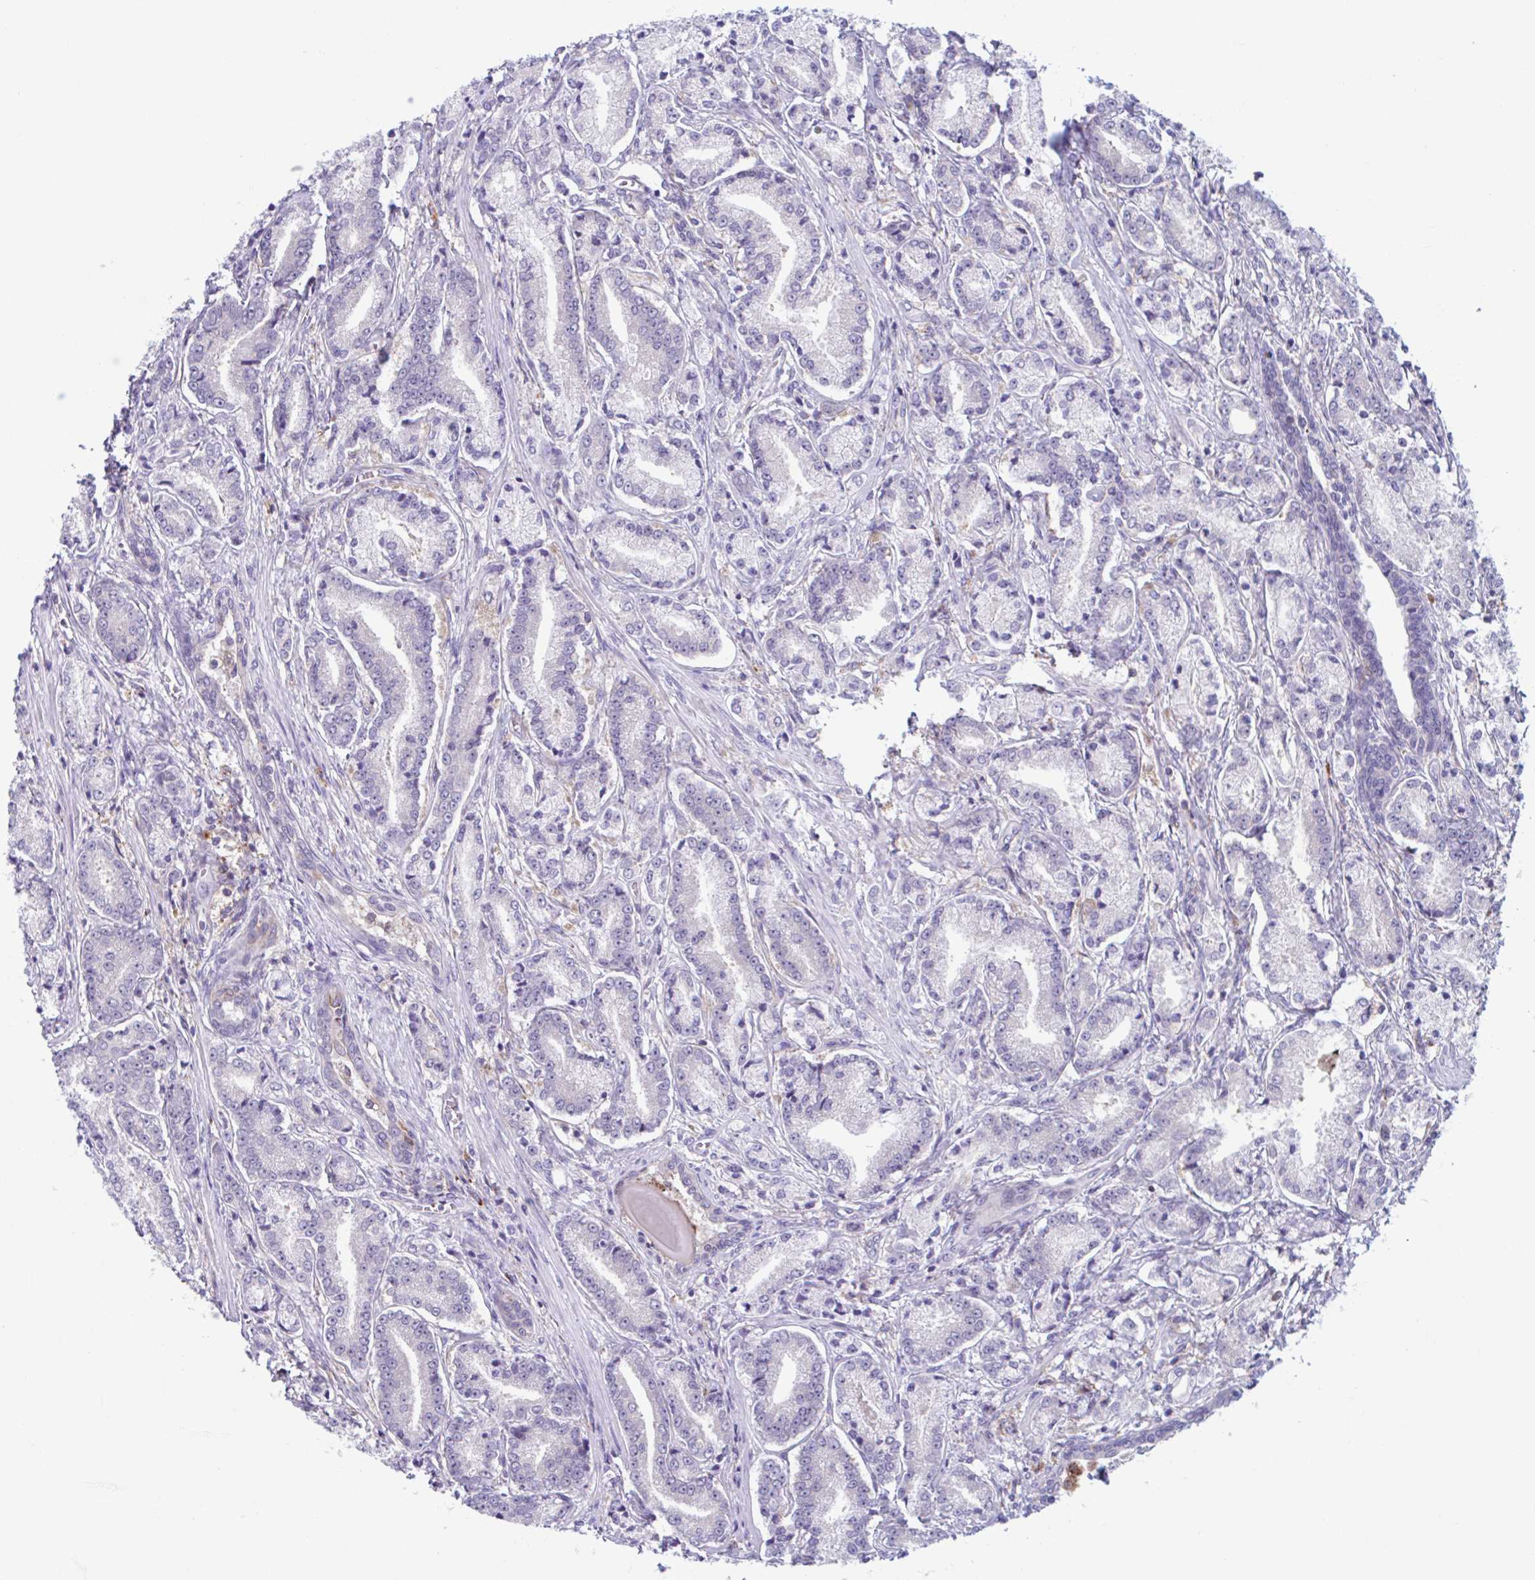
{"staining": {"intensity": "negative", "quantity": "none", "location": "none"}, "tissue": "prostate cancer", "cell_type": "Tumor cells", "image_type": "cancer", "snomed": [{"axis": "morphology", "description": "Adenocarcinoma, High grade"}, {"axis": "topography", "description": "Prostate and seminal vesicle, NOS"}], "caption": "Histopathology image shows no significant protein positivity in tumor cells of prostate adenocarcinoma (high-grade). The staining is performed using DAB (3,3'-diaminobenzidine) brown chromogen with nuclei counter-stained in using hematoxylin.", "gene": "ADAT3", "patient": {"sex": "male", "age": 61}}